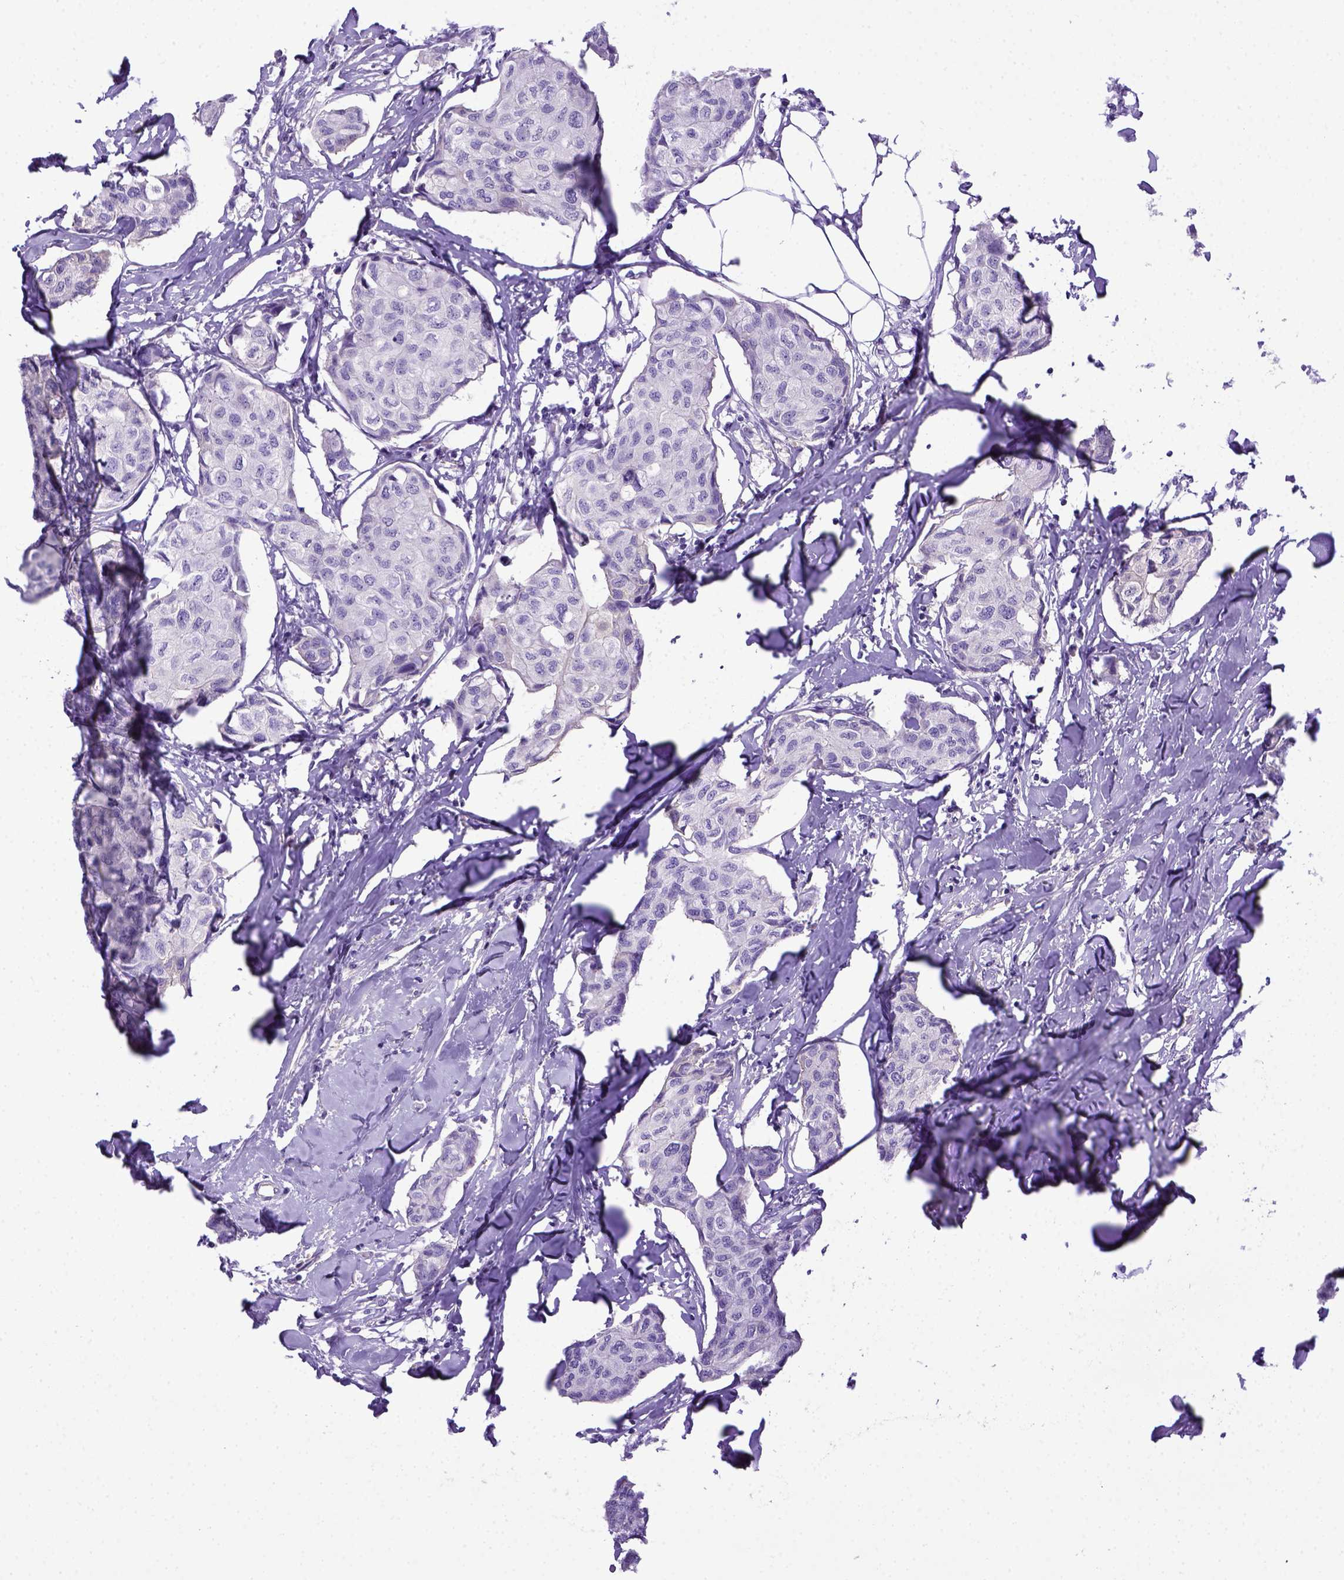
{"staining": {"intensity": "negative", "quantity": "none", "location": "none"}, "tissue": "breast cancer", "cell_type": "Tumor cells", "image_type": "cancer", "snomed": [{"axis": "morphology", "description": "Duct carcinoma"}, {"axis": "topography", "description": "Breast"}], "caption": "Immunohistochemical staining of breast invasive ductal carcinoma shows no significant staining in tumor cells.", "gene": "ITIH4", "patient": {"sex": "female", "age": 80}}